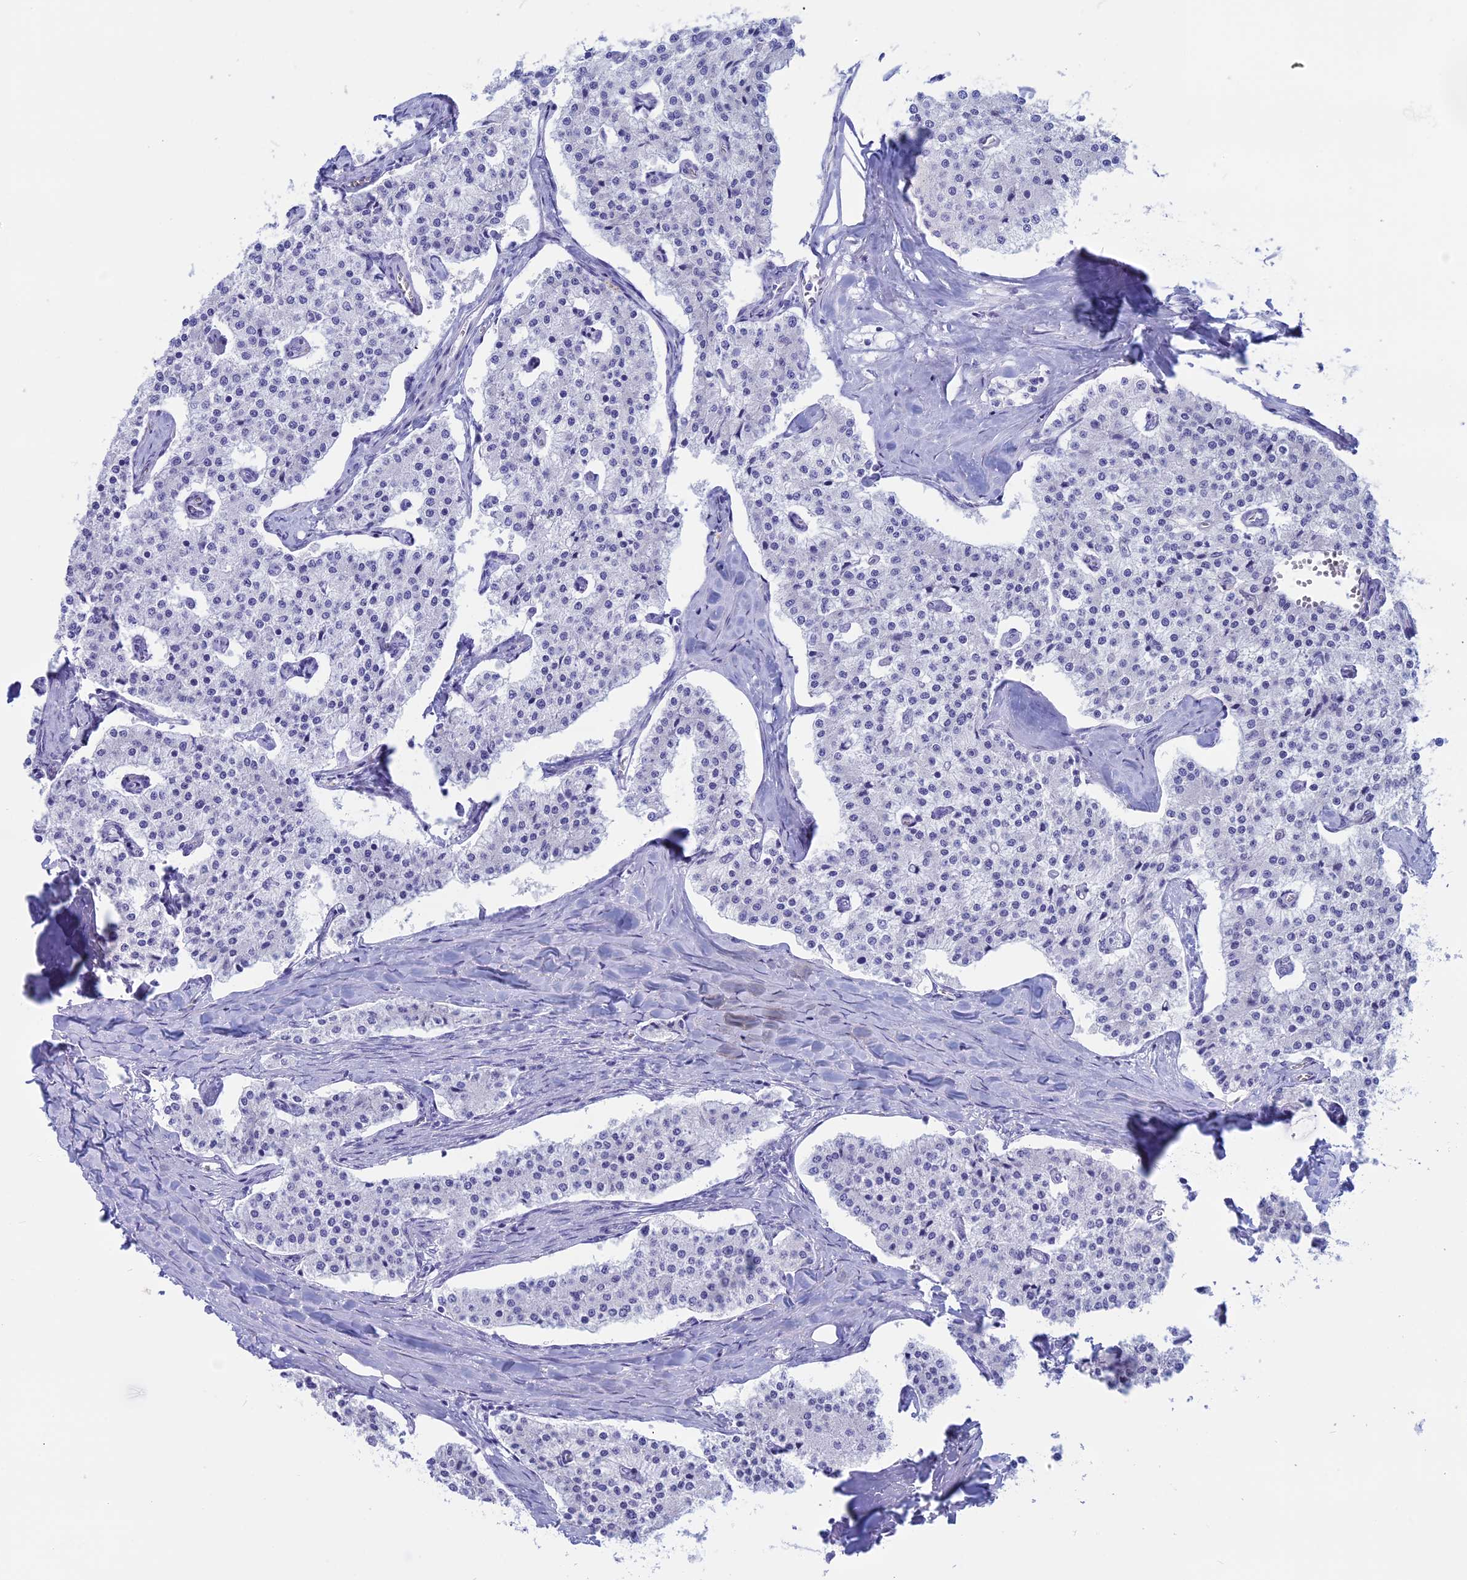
{"staining": {"intensity": "negative", "quantity": "none", "location": "none"}, "tissue": "carcinoid", "cell_type": "Tumor cells", "image_type": "cancer", "snomed": [{"axis": "morphology", "description": "Carcinoid, malignant, NOS"}, {"axis": "topography", "description": "Colon"}], "caption": "Immunohistochemistry image of human malignant carcinoid stained for a protein (brown), which exhibits no positivity in tumor cells.", "gene": "RP1", "patient": {"sex": "female", "age": 52}}